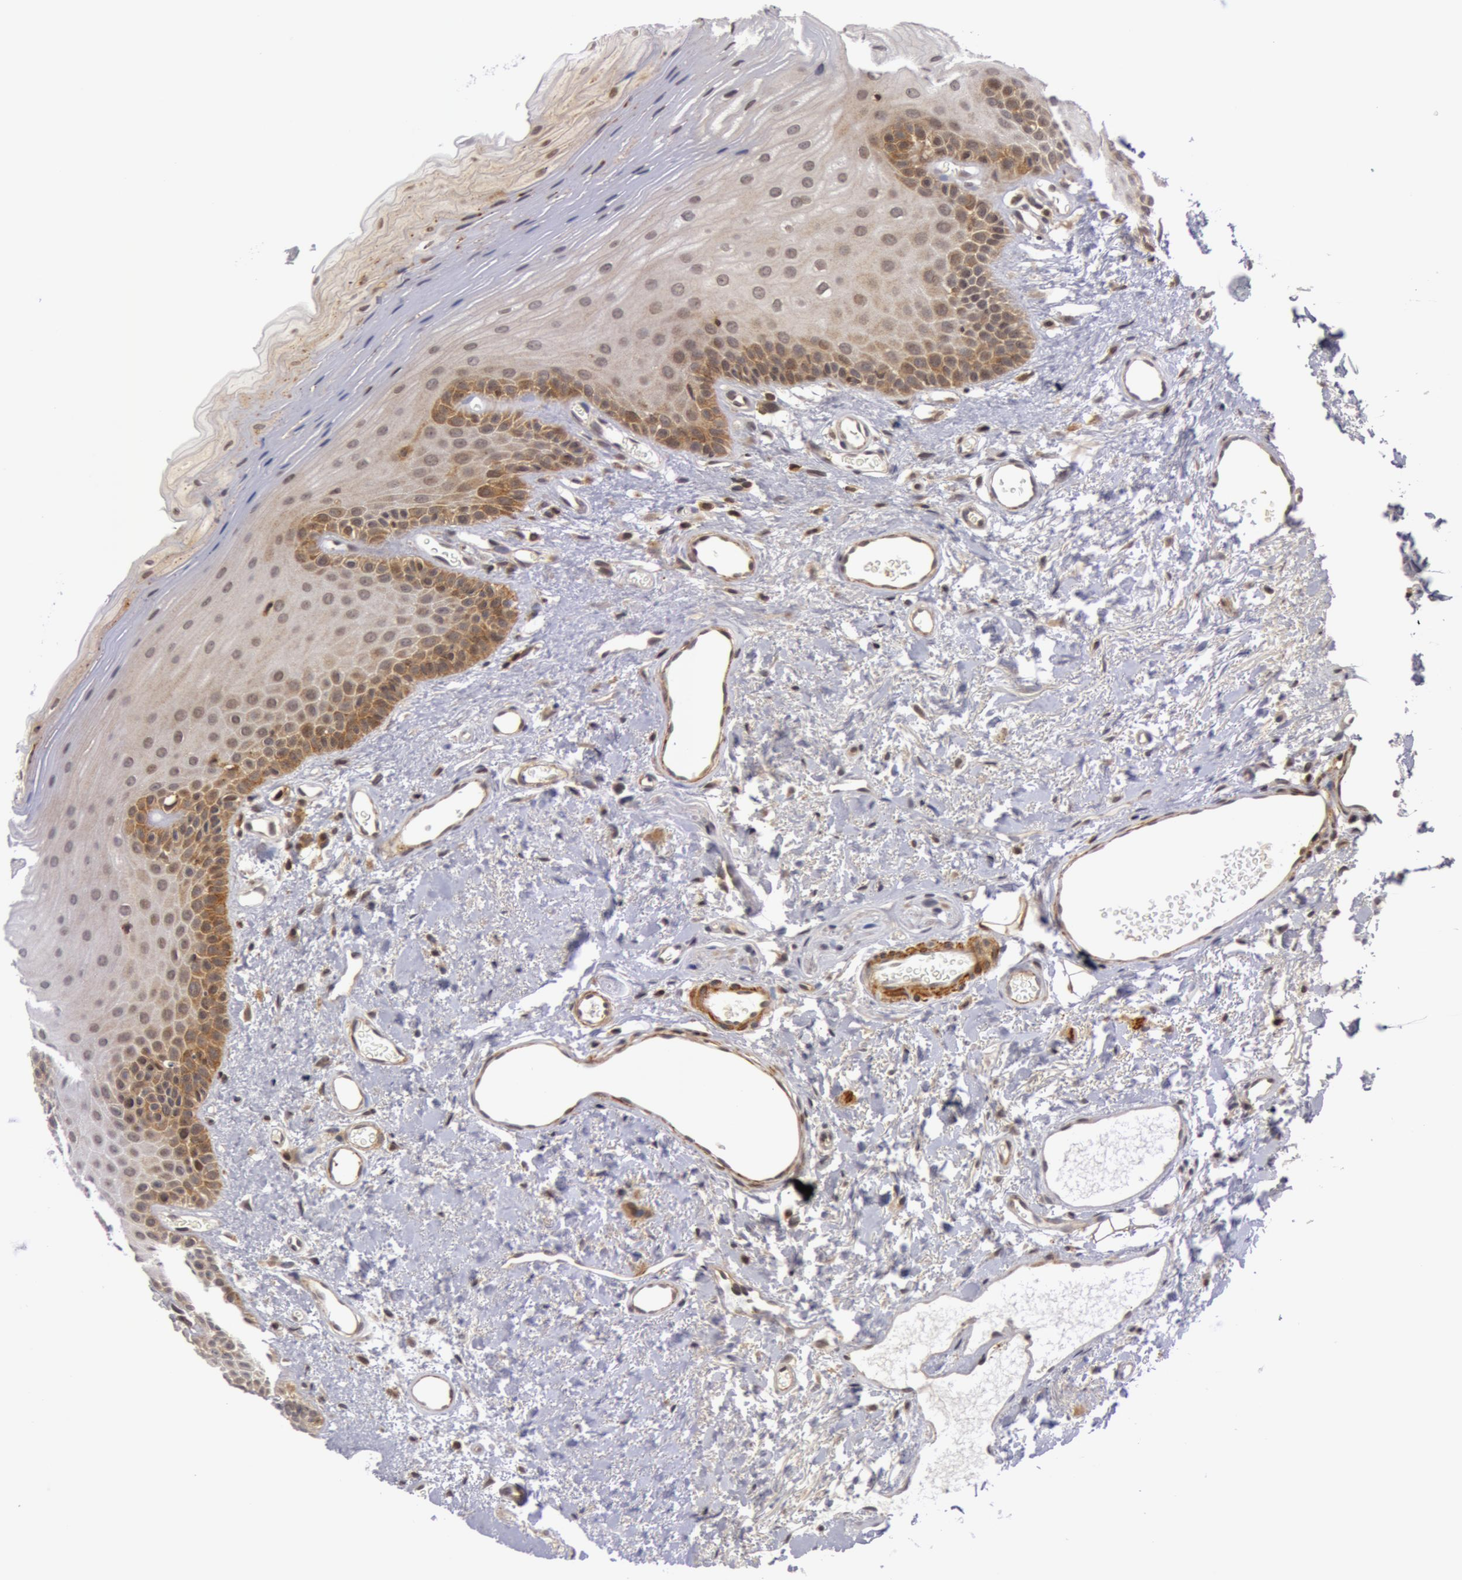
{"staining": {"intensity": "weak", "quantity": "<25%", "location": "nuclear"}, "tissue": "oral mucosa", "cell_type": "Squamous epithelial cells", "image_type": "normal", "snomed": [{"axis": "morphology", "description": "Normal tissue, NOS"}, {"axis": "topography", "description": "Oral tissue"}], "caption": "The photomicrograph exhibits no significant expression in squamous epithelial cells of oral mucosa. (DAB immunohistochemistry visualized using brightfield microscopy, high magnification).", "gene": "ZNF350", "patient": {"sex": "male", "age": 52}}